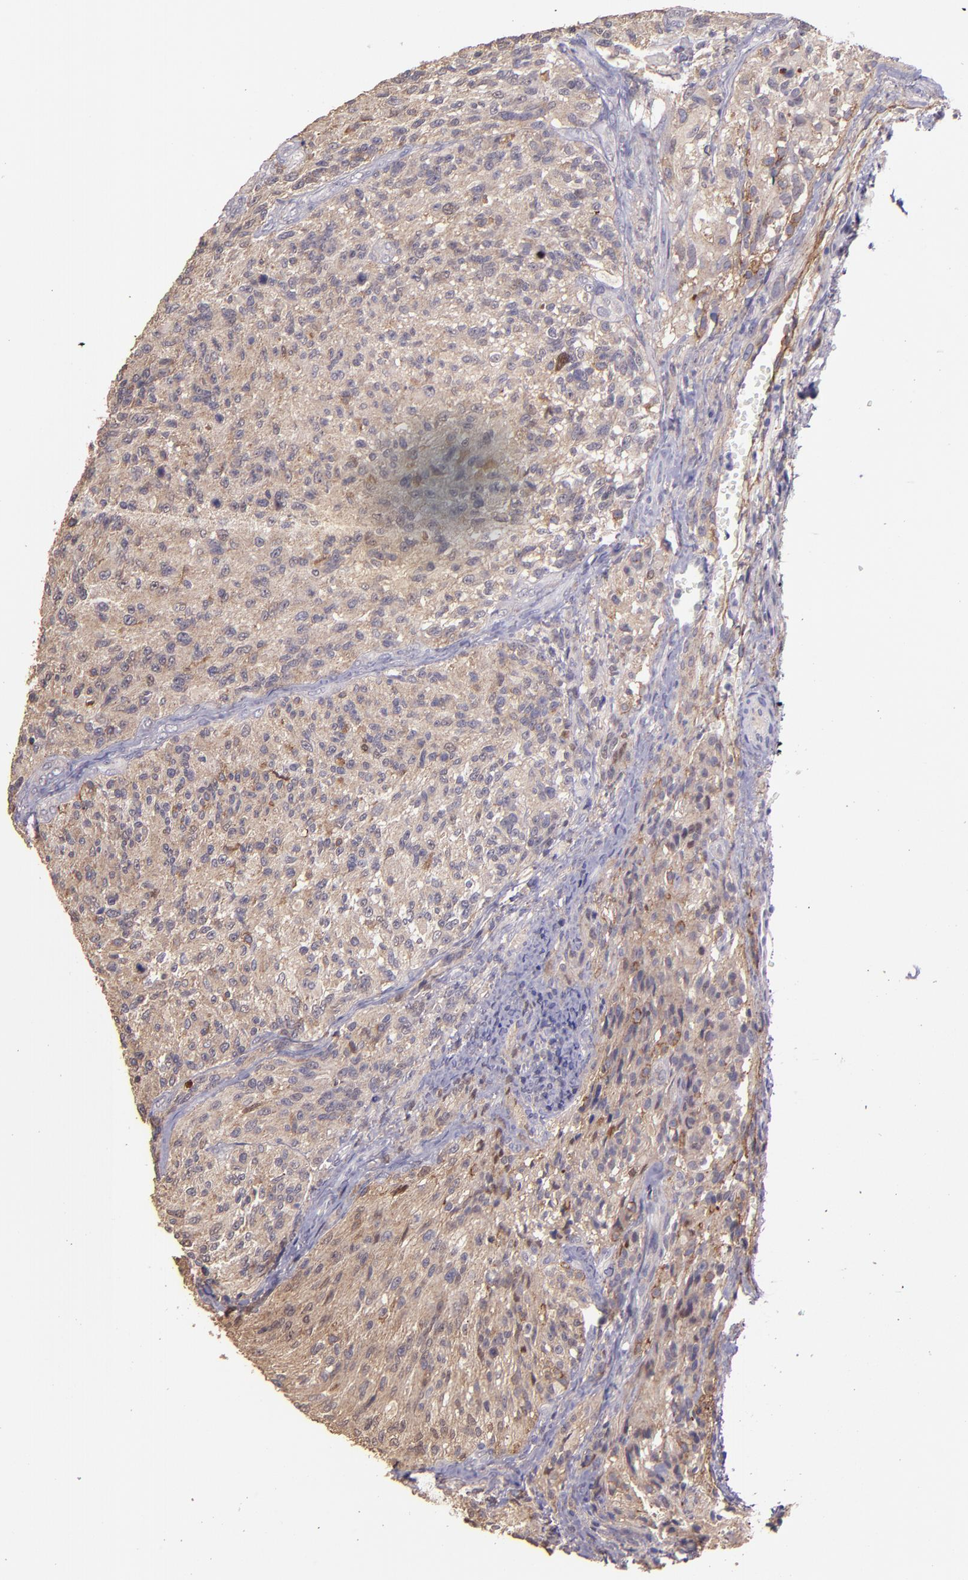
{"staining": {"intensity": "weak", "quantity": ">75%", "location": "cytoplasmic/membranous"}, "tissue": "glioma", "cell_type": "Tumor cells", "image_type": "cancer", "snomed": [{"axis": "morphology", "description": "Normal tissue, NOS"}, {"axis": "morphology", "description": "Glioma, malignant, High grade"}, {"axis": "topography", "description": "Cerebral cortex"}], "caption": "Protein analysis of high-grade glioma (malignant) tissue shows weak cytoplasmic/membranous staining in approximately >75% of tumor cells.", "gene": "PAPPA", "patient": {"sex": "male", "age": 56}}